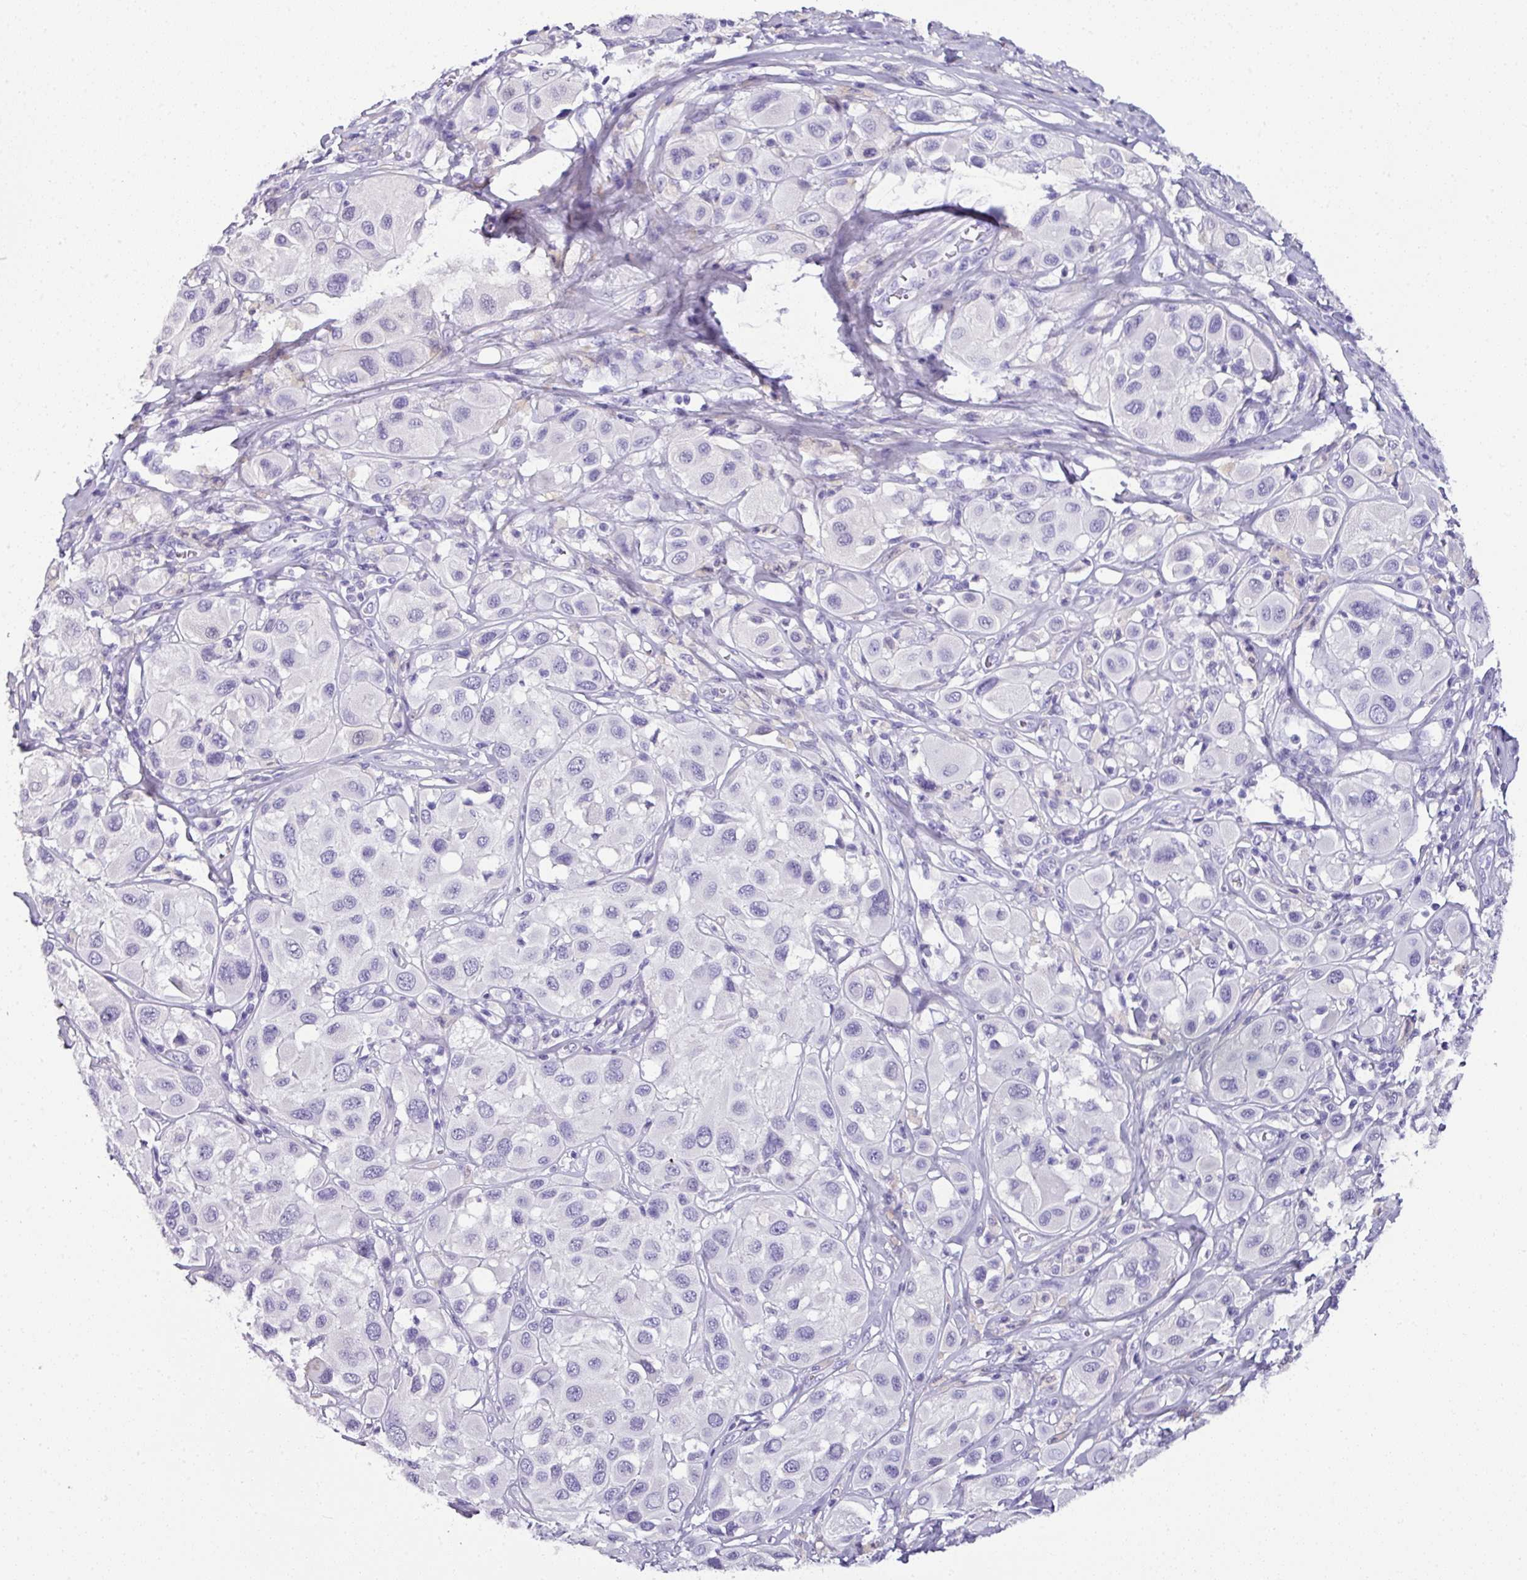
{"staining": {"intensity": "negative", "quantity": "none", "location": "none"}, "tissue": "melanoma", "cell_type": "Tumor cells", "image_type": "cancer", "snomed": [{"axis": "morphology", "description": "Malignant melanoma, Metastatic site"}, {"axis": "topography", "description": "Skin"}], "caption": "A micrograph of human melanoma is negative for staining in tumor cells.", "gene": "NAPSA", "patient": {"sex": "male", "age": 41}}